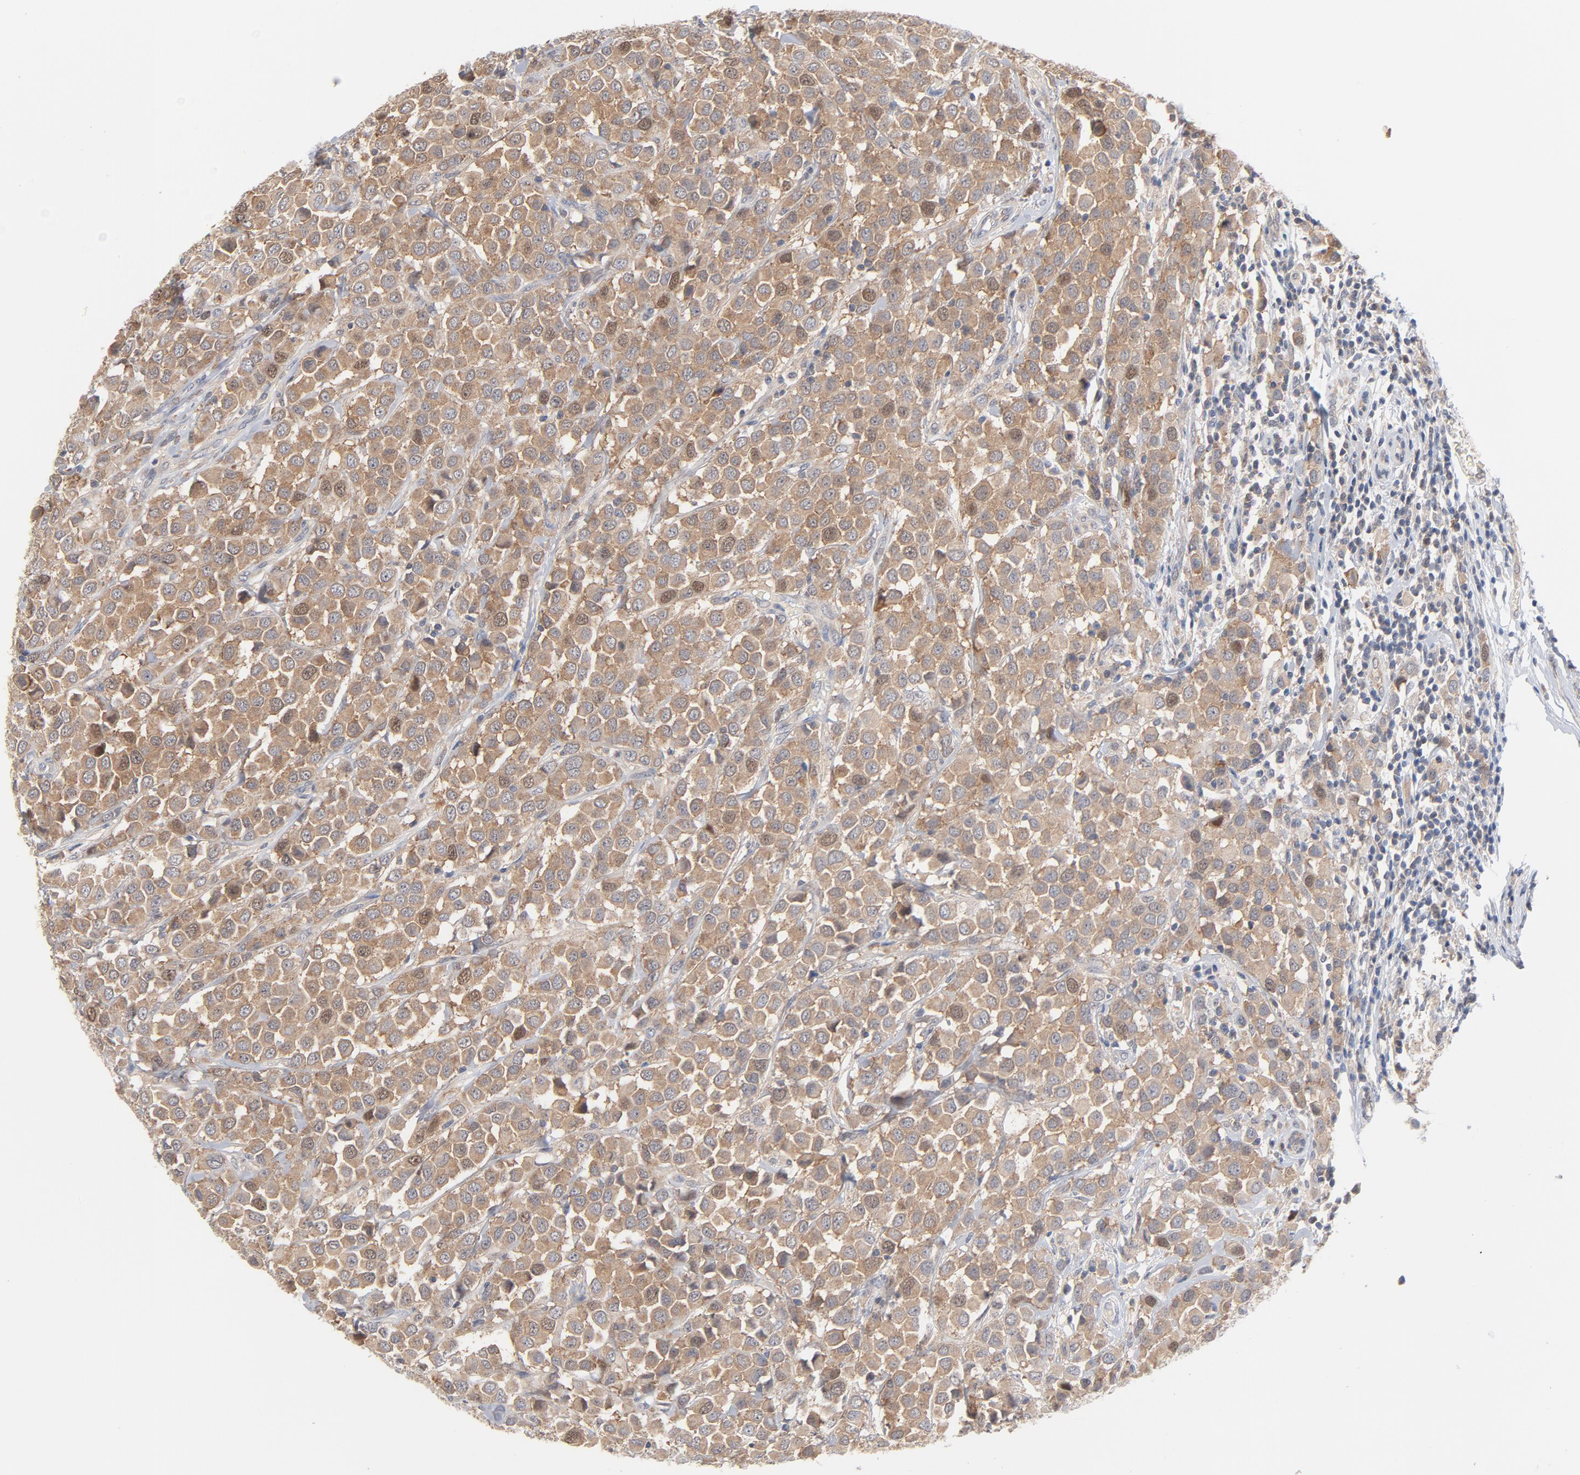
{"staining": {"intensity": "moderate", "quantity": ">75%", "location": "cytoplasmic/membranous"}, "tissue": "breast cancer", "cell_type": "Tumor cells", "image_type": "cancer", "snomed": [{"axis": "morphology", "description": "Duct carcinoma"}, {"axis": "topography", "description": "Breast"}], "caption": "Brown immunohistochemical staining in human breast cancer displays moderate cytoplasmic/membranous staining in approximately >75% of tumor cells.", "gene": "UBL4A", "patient": {"sex": "female", "age": 61}}